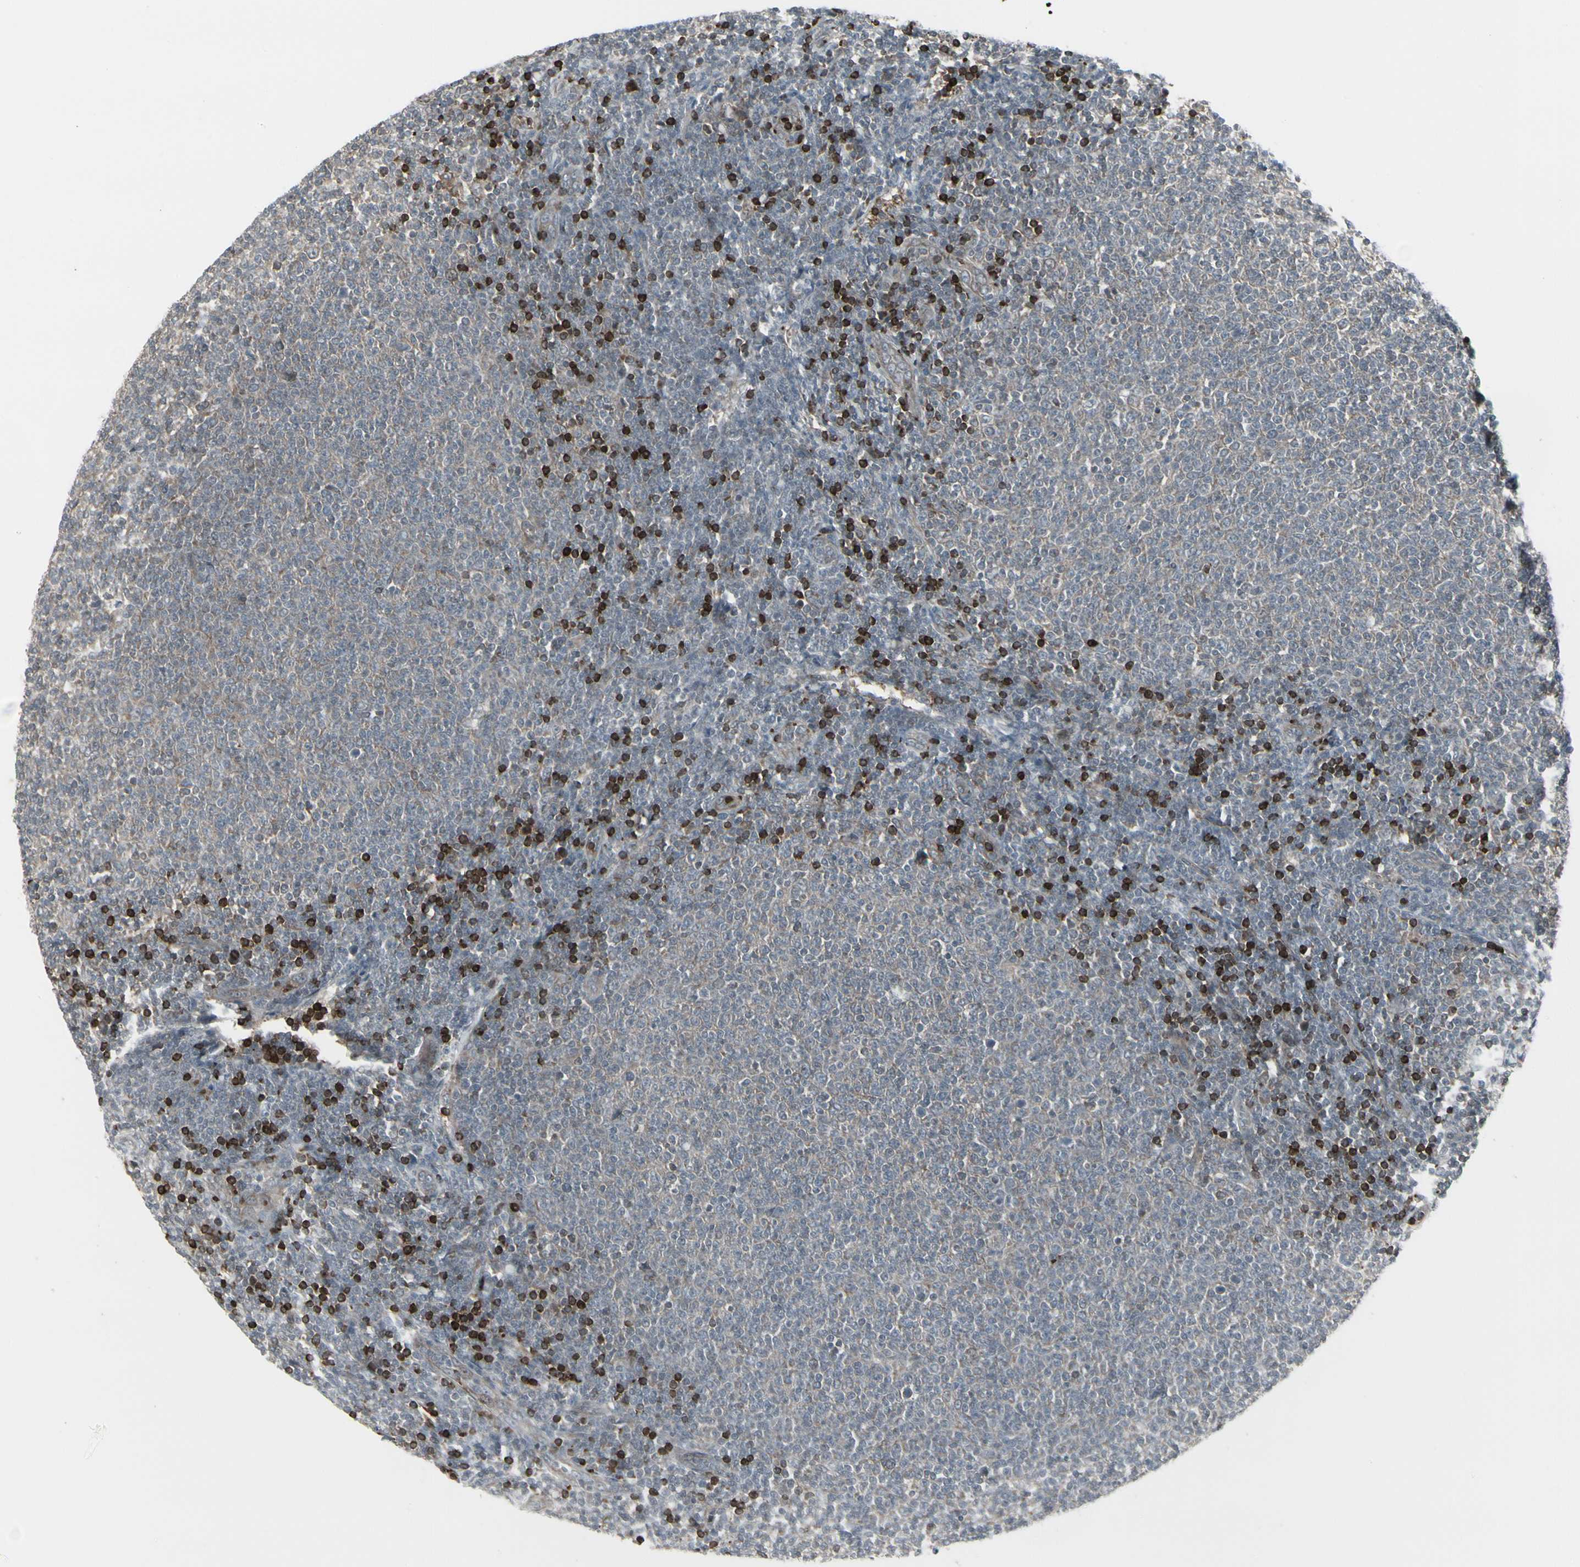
{"staining": {"intensity": "strong", "quantity": "<25%", "location": "cytoplasmic/membranous"}, "tissue": "lymphoma", "cell_type": "Tumor cells", "image_type": "cancer", "snomed": [{"axis": "morphology", "description": "Malignant lymphoma, non-Hodgkin's type, Low grade"}, {"axis": "topography", "description": "Lymph node"}], "caption": "Immunohistochemical staining of human lymphoma displays strong cytoplasmic/membranous protein positivity in approximately <25% of tumor cells.", "gene": "IGFBP6", "patient": {"sex": "male", "age": 66}}